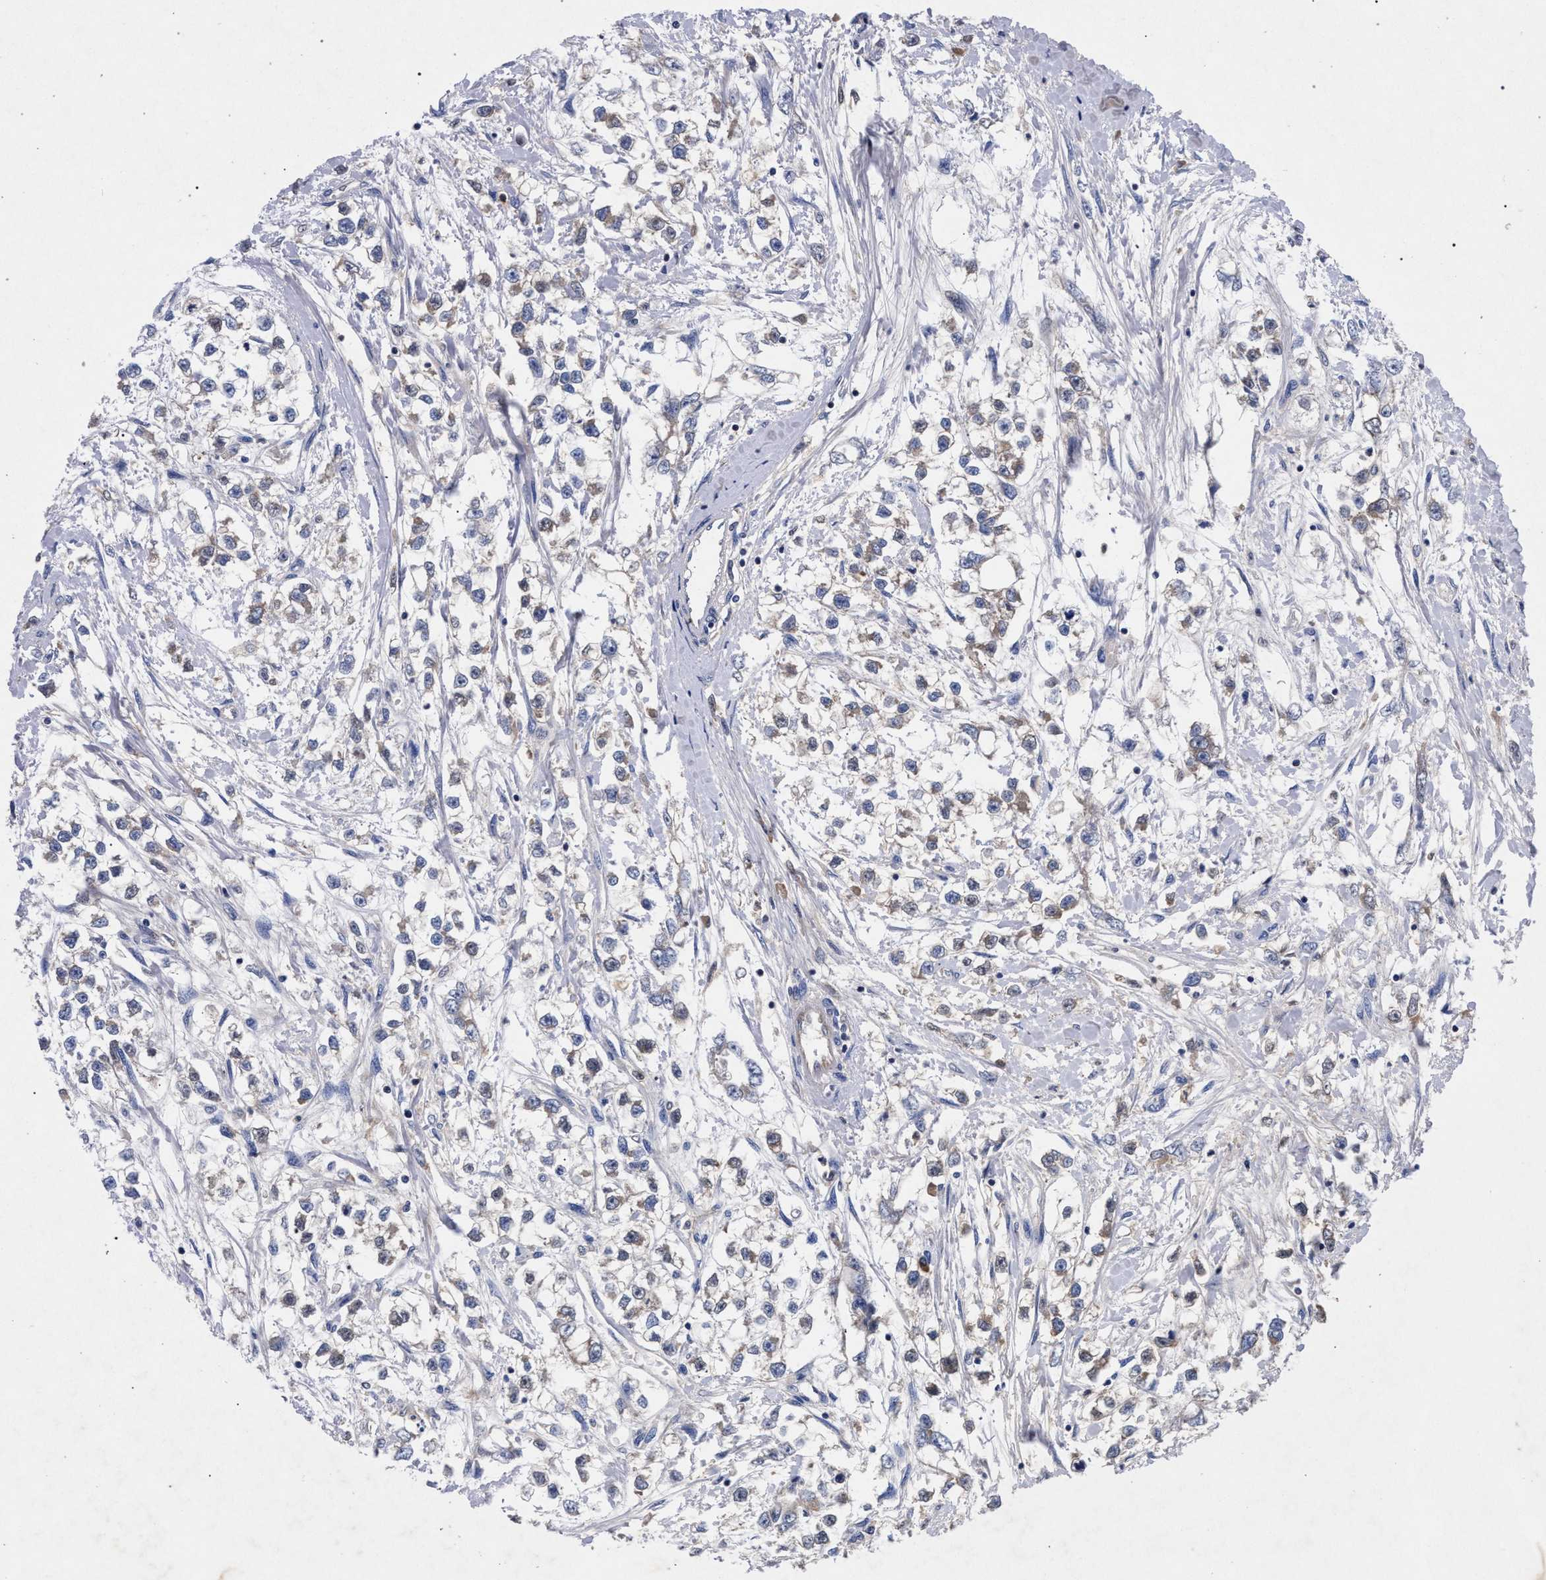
{"staining": {"intensity": "weak", "quantity": "25%-75%", "location": "cytoplasmic/membranous"}, "tissue": "testis cancer", "cell_type": "Tumor cells", "image_type": "cancer", "snomed": [{"axis": "morphology", "description": "Seminoma, NOS"}, {"axis": "morphology", "description": "Carcinoma, Embryonal, NOS"}, {"axis": "topography", "description": "Testis"}], "caption": "Tumor cells display low levels of weak cytoplasmic/membranous expression in about 25%-75% of cells in testis cancer (seminoma).", "gene": "HSD17B14", "patient": {"sex": "male", "age": 51}}